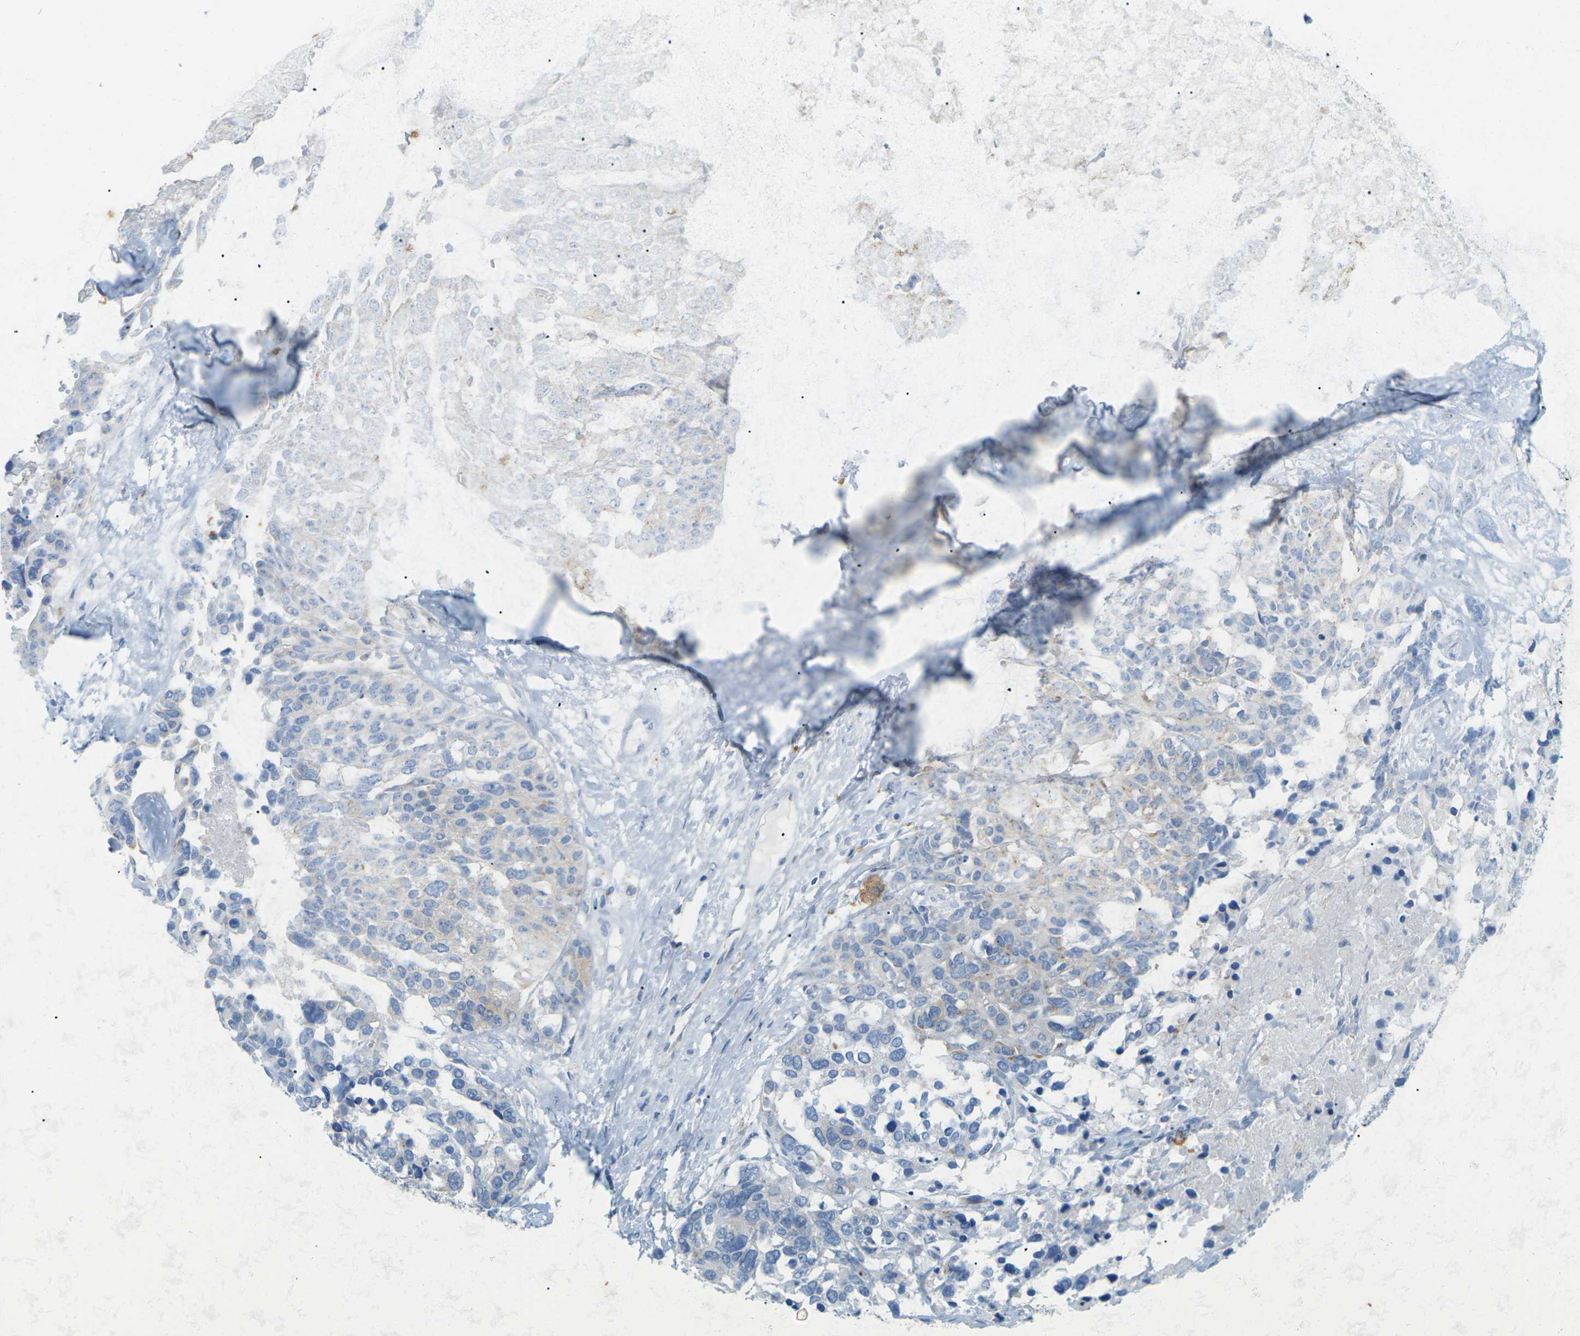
{"staining": {"intensity": "negative", "quantity": "none", "location": "none"}, "tissue": "ovarian cancer", "cell_type": "Tumor cells", "image_type": "cancer", "snomed": [{"axis": "morphology", "description": "Cystadenocarcinoma, serous, NOS"}, {"axis": "topography", "description": "Ovary"}], "caption": "Image shows no significant protein positivity in tumor cells of serous cystadenocarcinoma (ovarian).", "gene": "SYNGR2", "patient": {"sex": "female", "age": 44}}